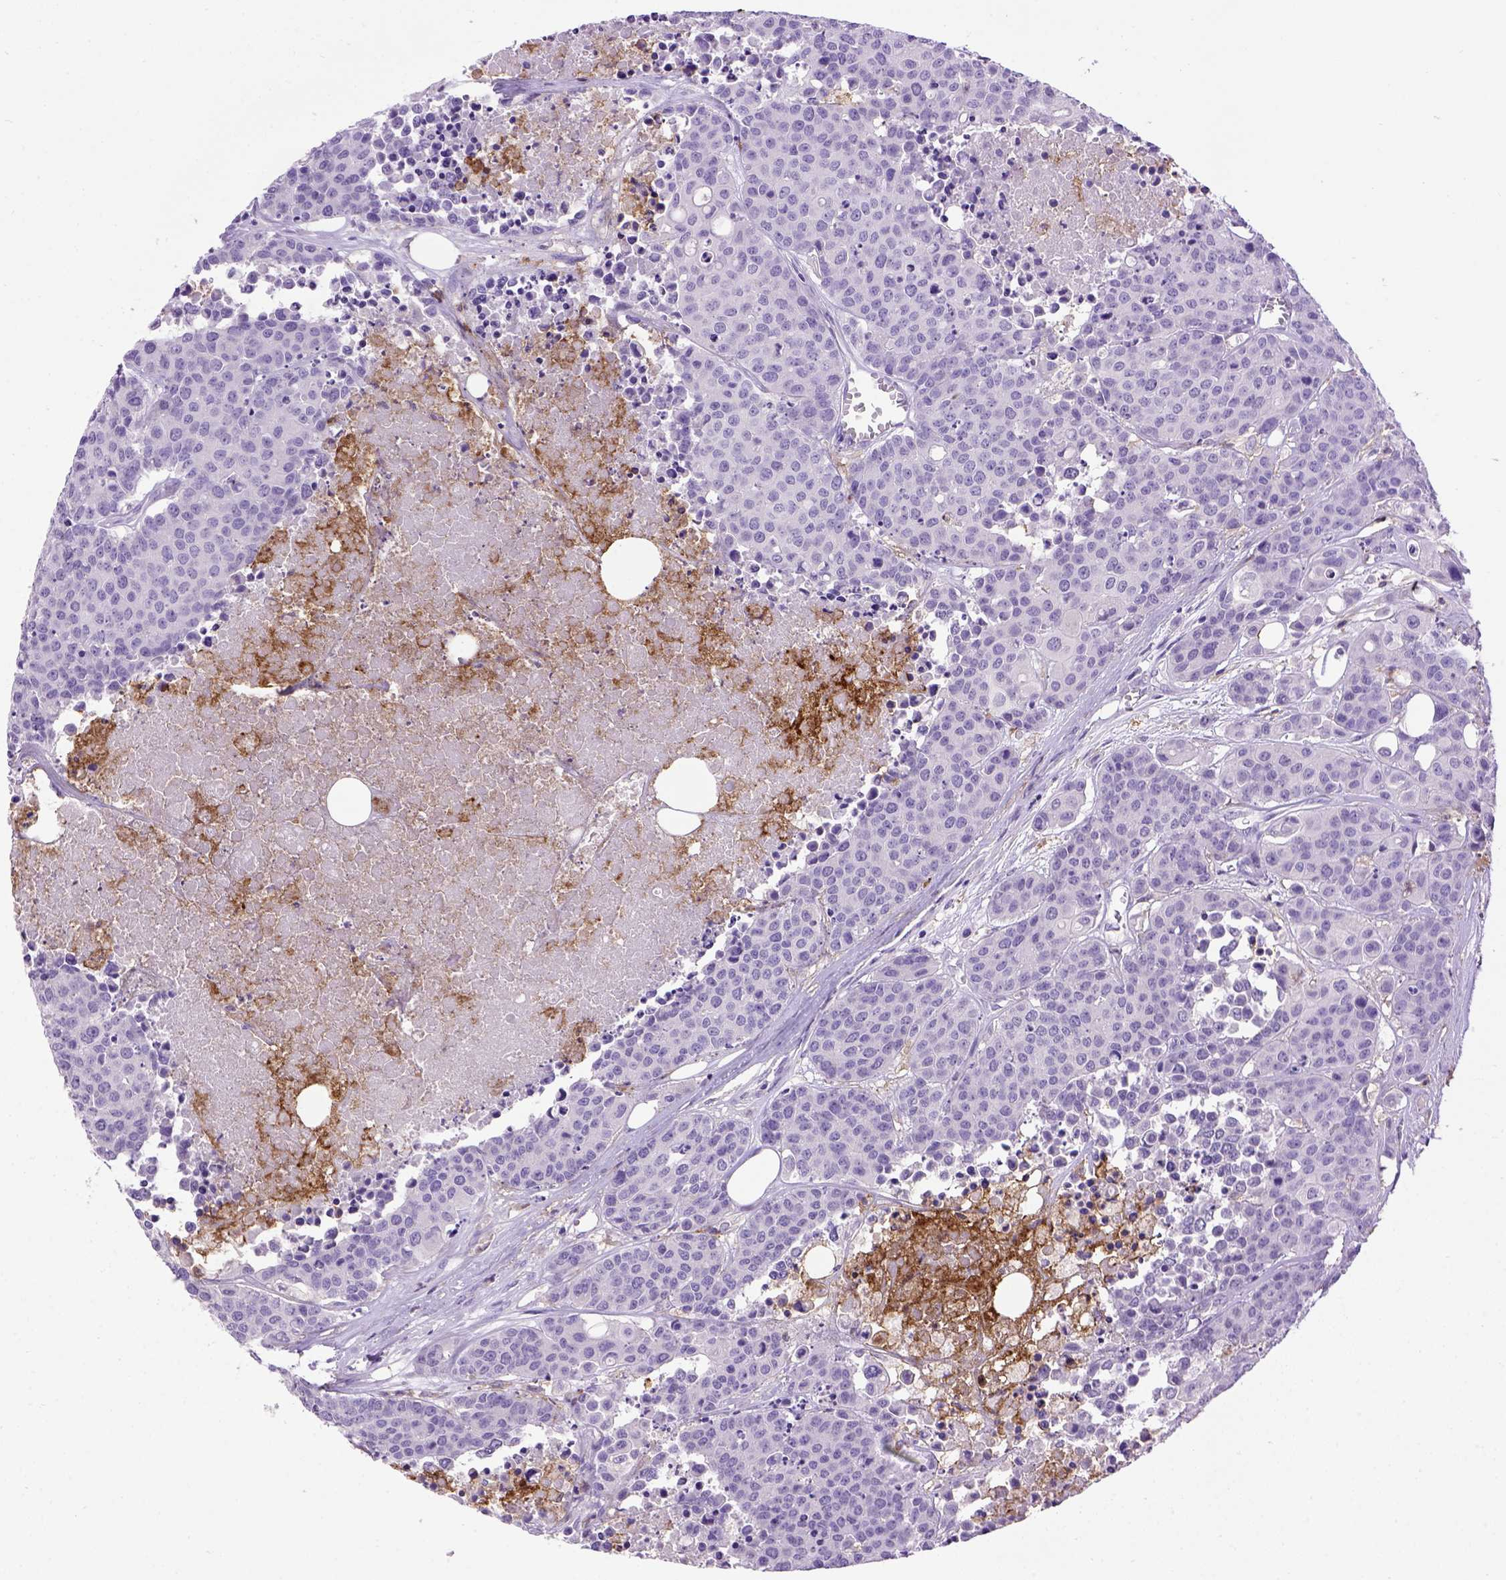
{"staining": {"intensity": "negative", "quantity": "none", "location": "none"}, "tissue": "carcinoid", "cell_type": "Tumor cells", "image_type": "cancer", "snomed": [{"axis": "morphology", "description": "Carcinoid, malignant, NOS"}, {"axis": "topography", "description": "Colon"}], "caption": "The histopathology image demonstrates no staining of tumor cells in carcinoid.", "gene": "ITGAX", "patient": {"sex": "male", "age": 81}}